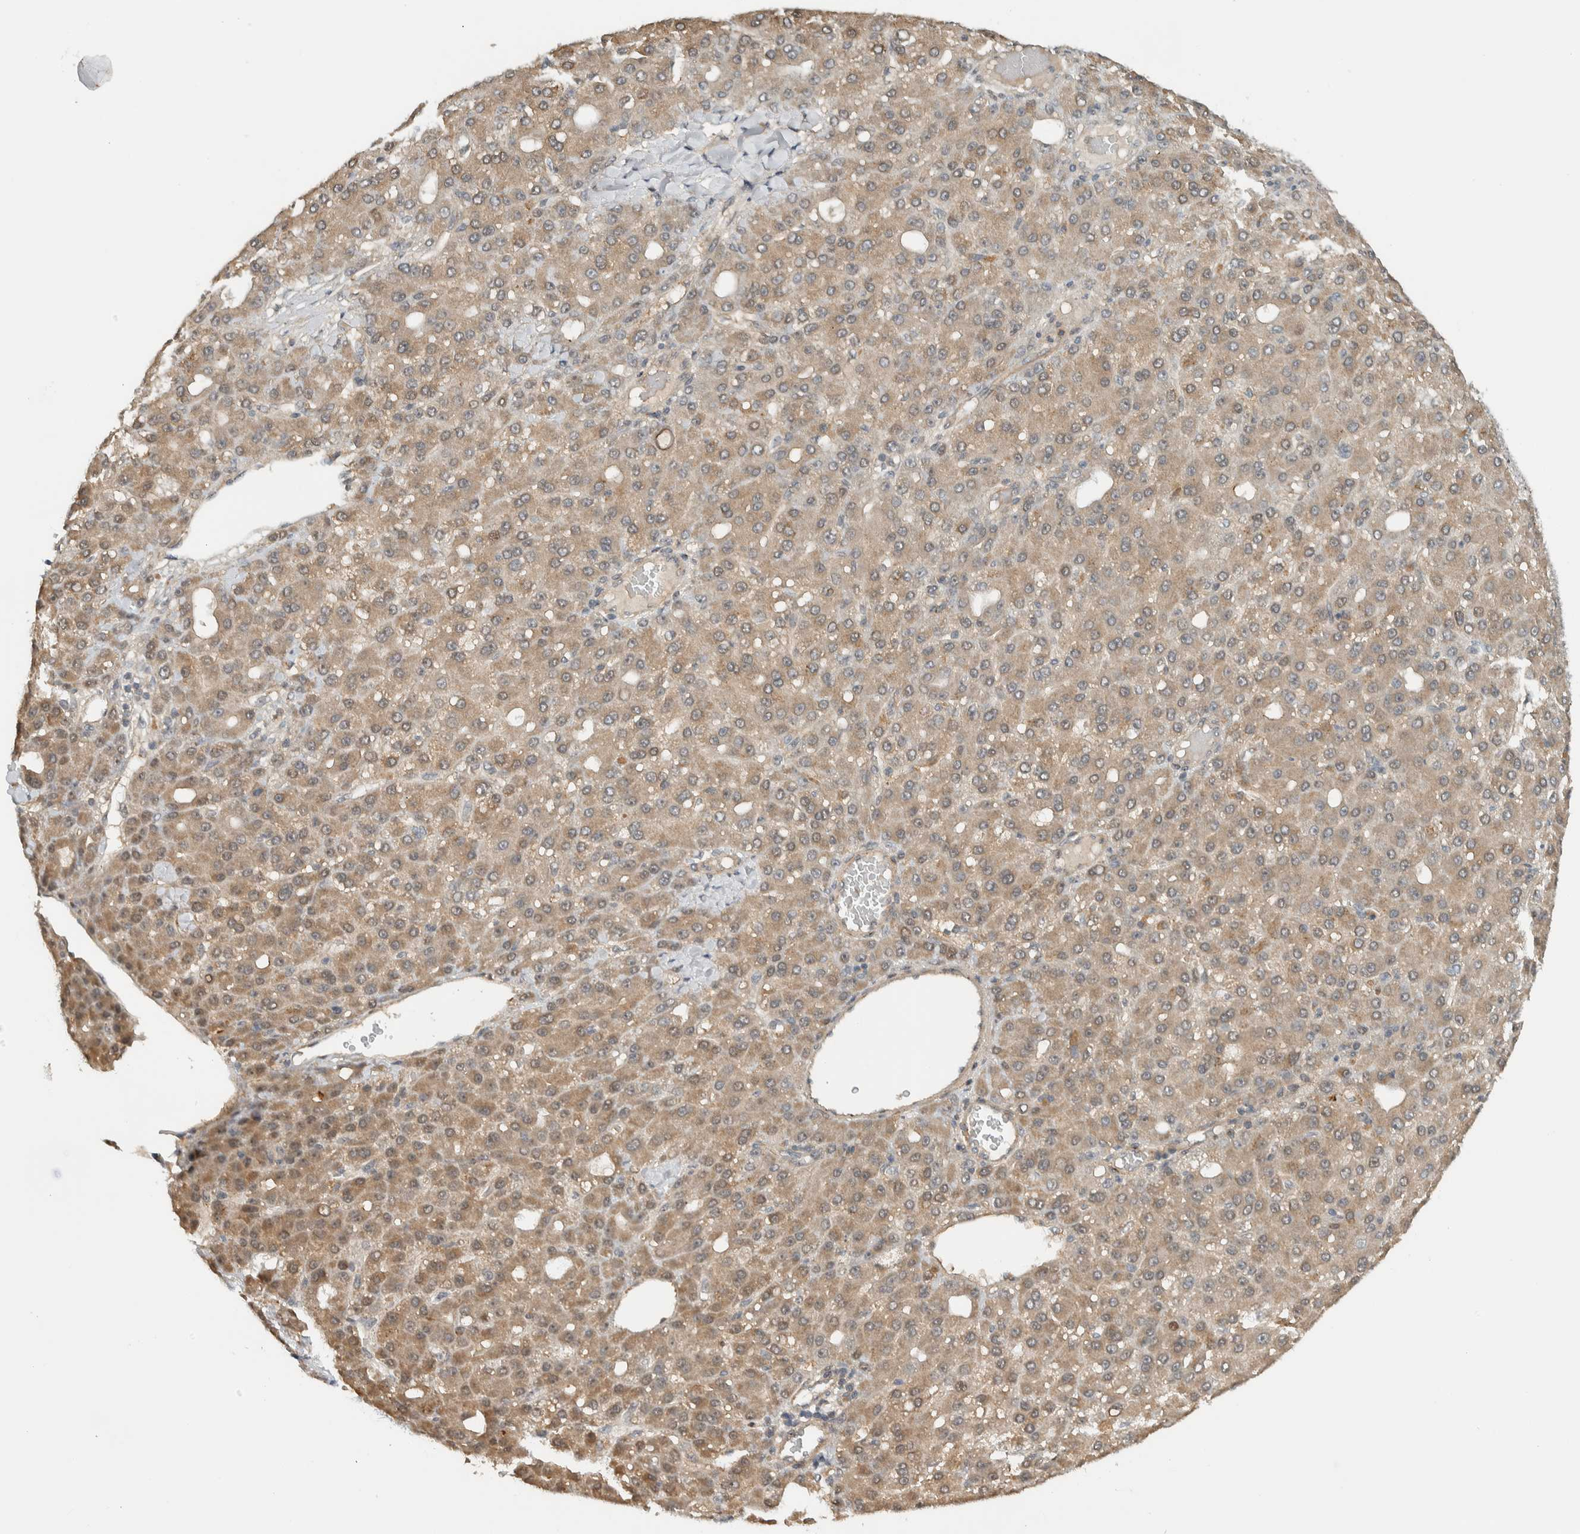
{"staining": {"intensity": "weak", "quantity": ">75%", "location": "cytoplasmic/membranous"}, "tissue": "liver cancer", "cell_type": "Tumor cells", "image_type": "cancer", "snomed": [{"axis": "morphology", "description": "Carcinoma, Hepatocellular, NOS"}, {"axis": "topography", "description": "Liver"}], "caption": "IHC histopathology image of human liver hepatocellular carcinoma stained for a protein (brown), which reveals low levels of weak cytoplasmic/membranous expression in approximately >75% of tumor cells.", "gene": "MPRIP", "patient": {"sex": "male", "age": 67}}